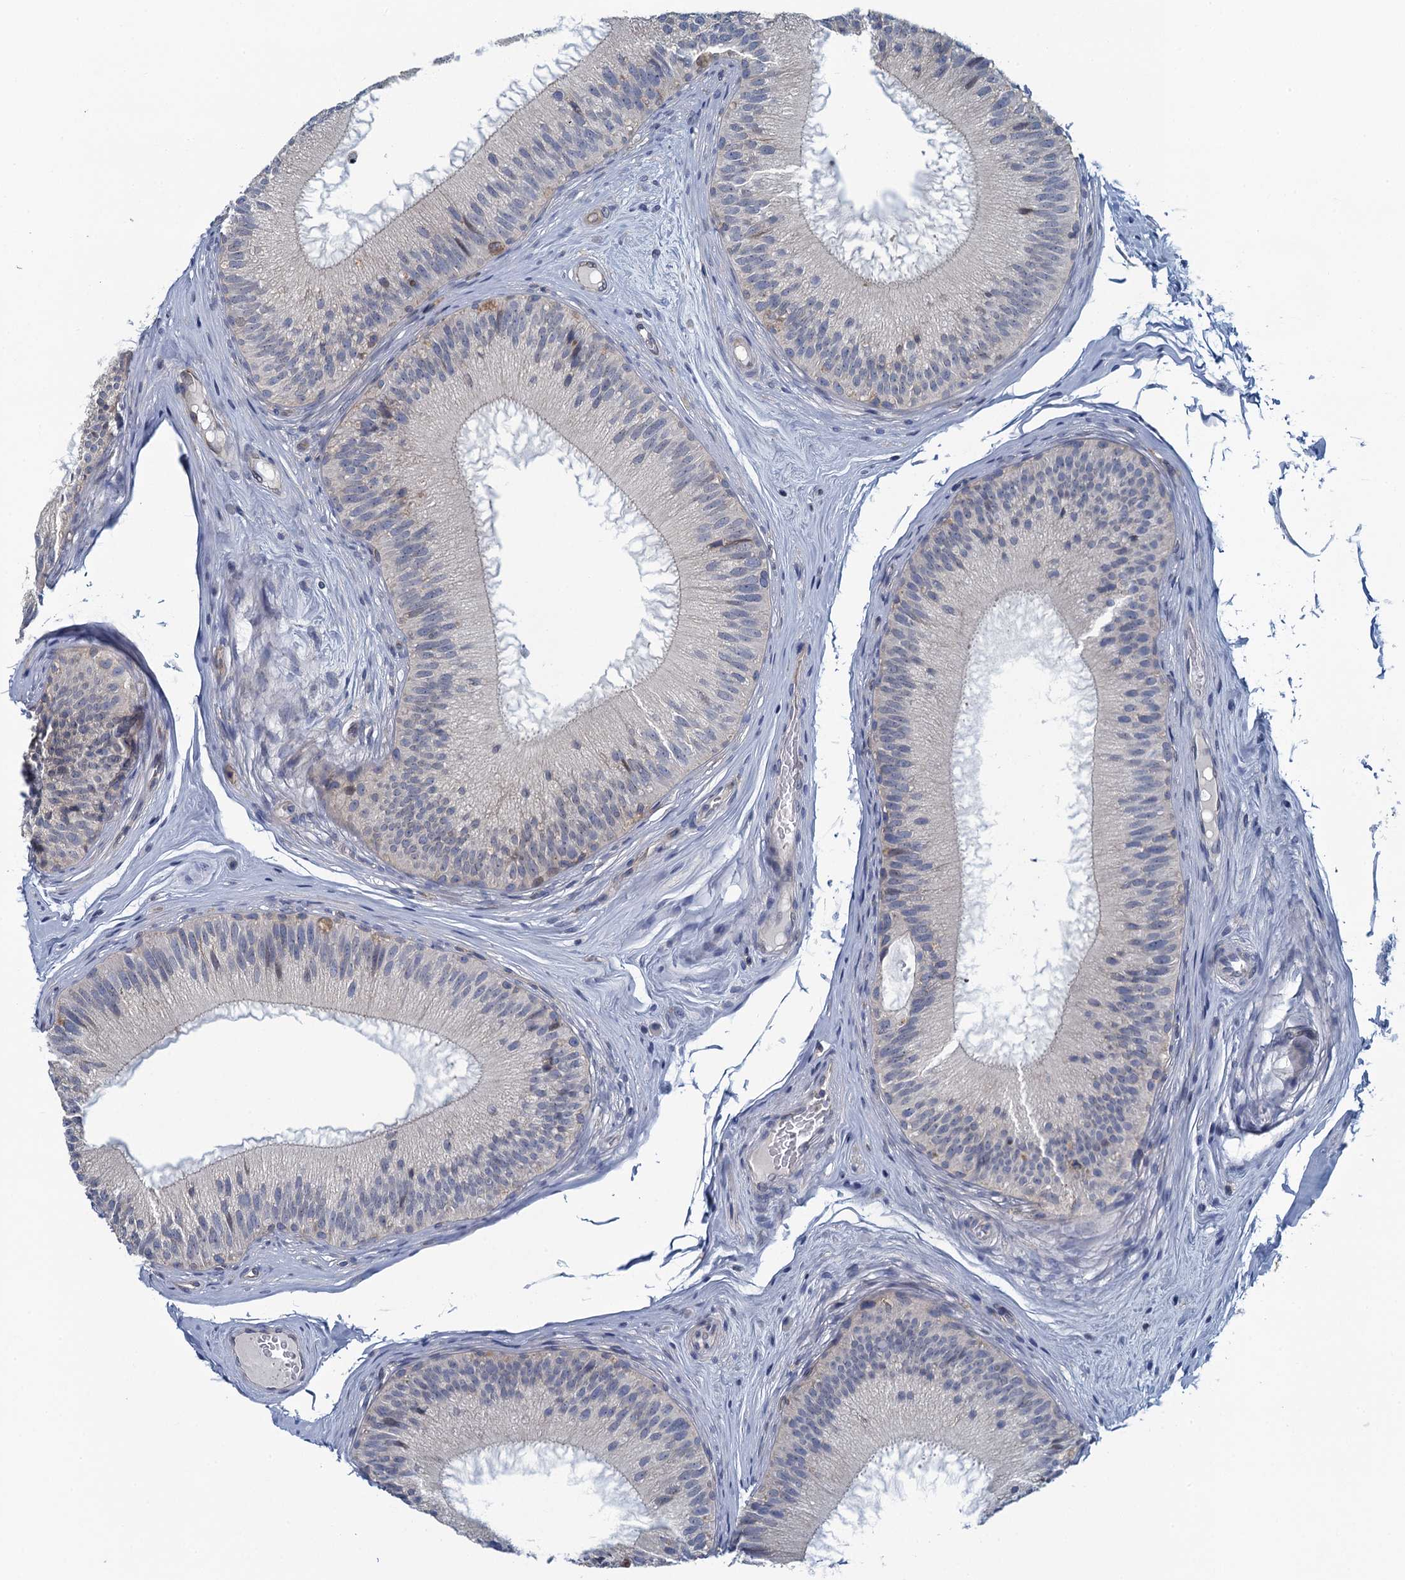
{"staining": {"intensity": "moderate", "quantity": "<25%", "location": "cytoplasmic/membranous"}, "tissue": "epididymis", "cell_type": "Glandular cells", "image_type": "normal", "snomed": [{"axis": "morphology", "description": "Normal tissue, NOS"}, {"axis": "topography", "description": "Epididymis"}], "caption": "Brown immunohistochemical staining in benign human epididymis exhibits moderate cytoplasmic/membranous positivity in approximately <25% of glandular cells.", "gene": "NCKAP1L", "patient": {"sex": "male", "age": 45}}